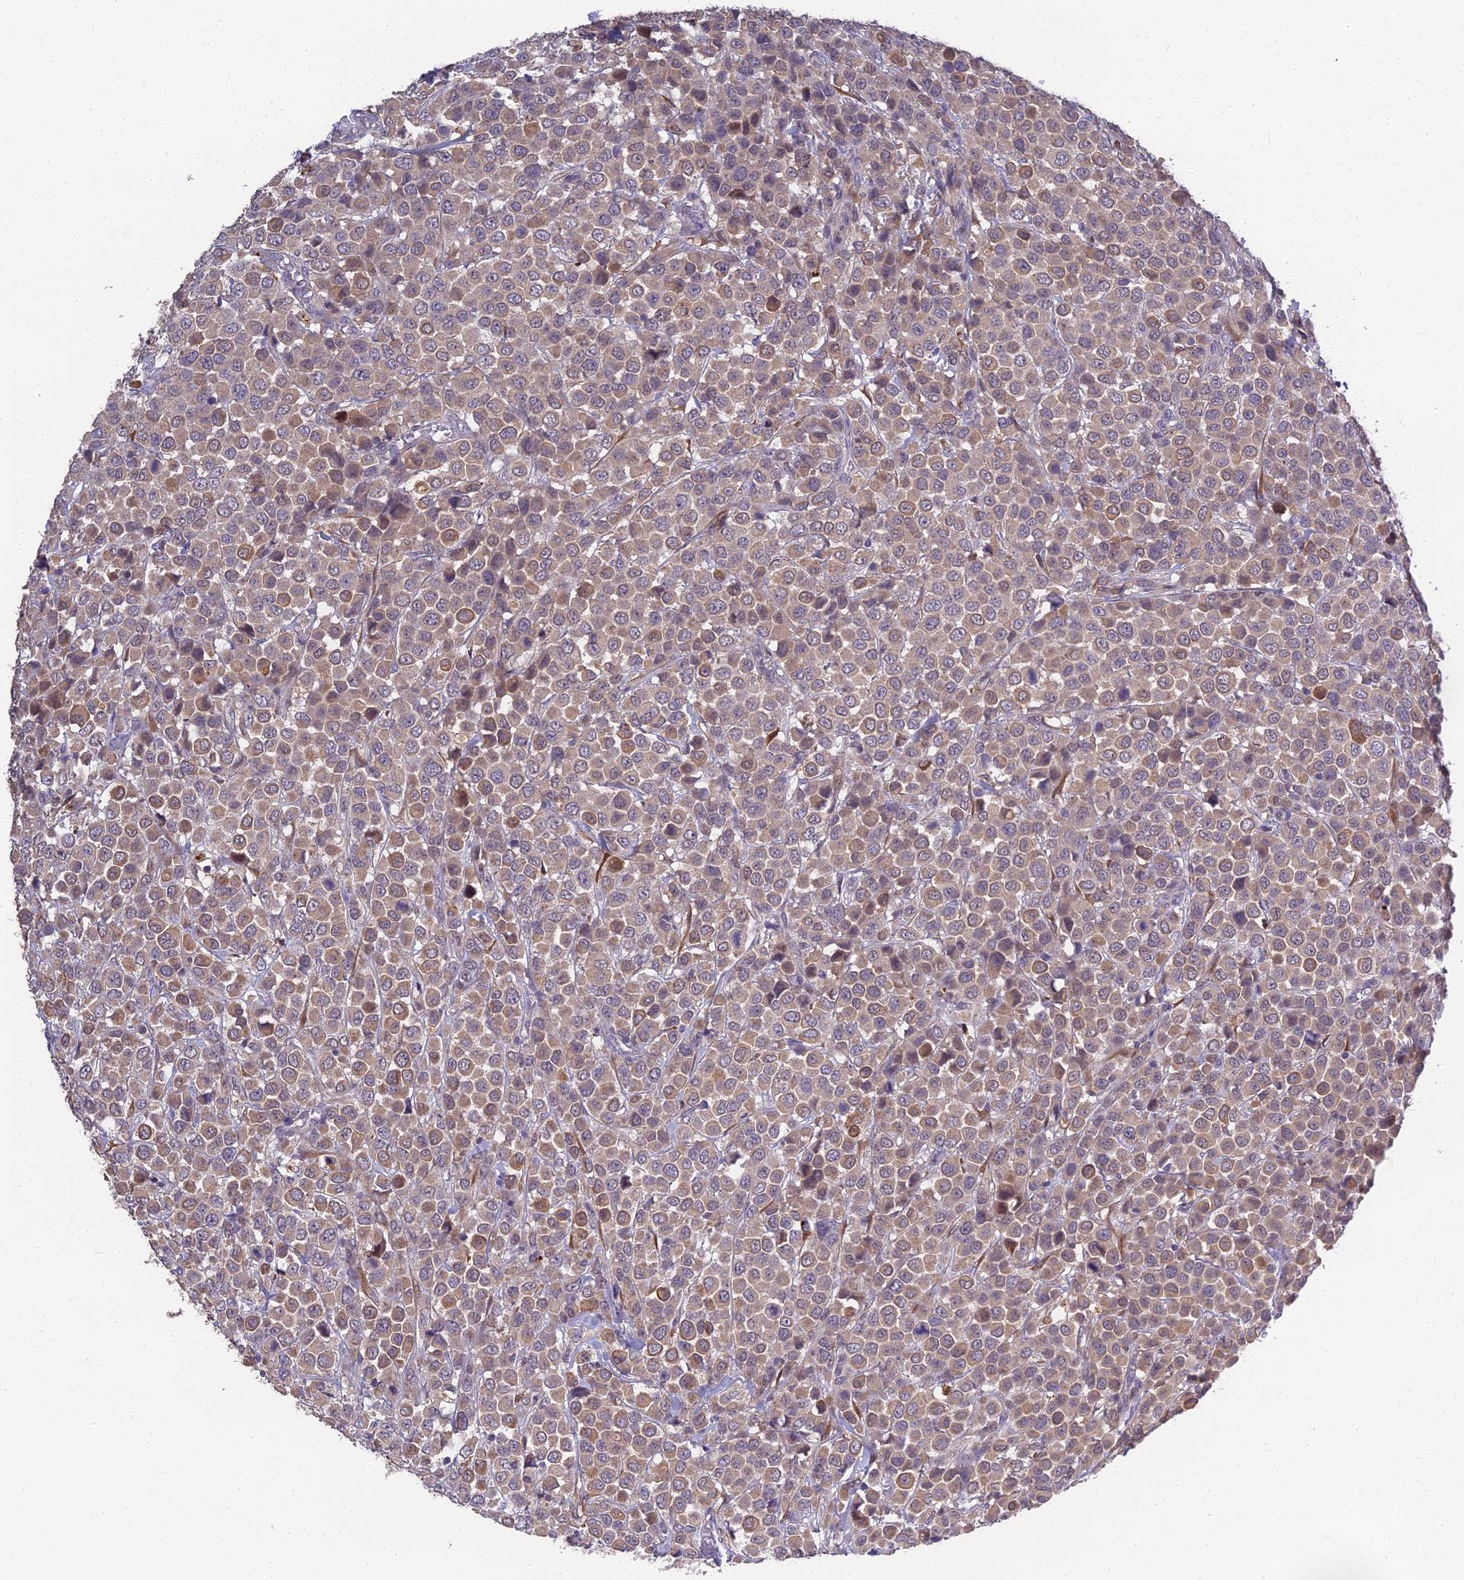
{"staining": {"intensity": "weak", "quantity": ">75%", "location": "cytoplasmic/membranous"}, "tissue": "breast cancer", "cell_type": "Tumor cells", "image_type": "cancer", "snomed": [{"axis": "morphology", "description": "Duct carcinoma"}, {"axis": "topography", "description": "Breast"}], "caption": "An image of breast cancer (intraductal carcinoma) stained for a protein demonstrates weak cytoplasmic/membranous brown staining in tumor cells.", "gene": "PUS10", "patient": {"sex": "female", "age": 61}}